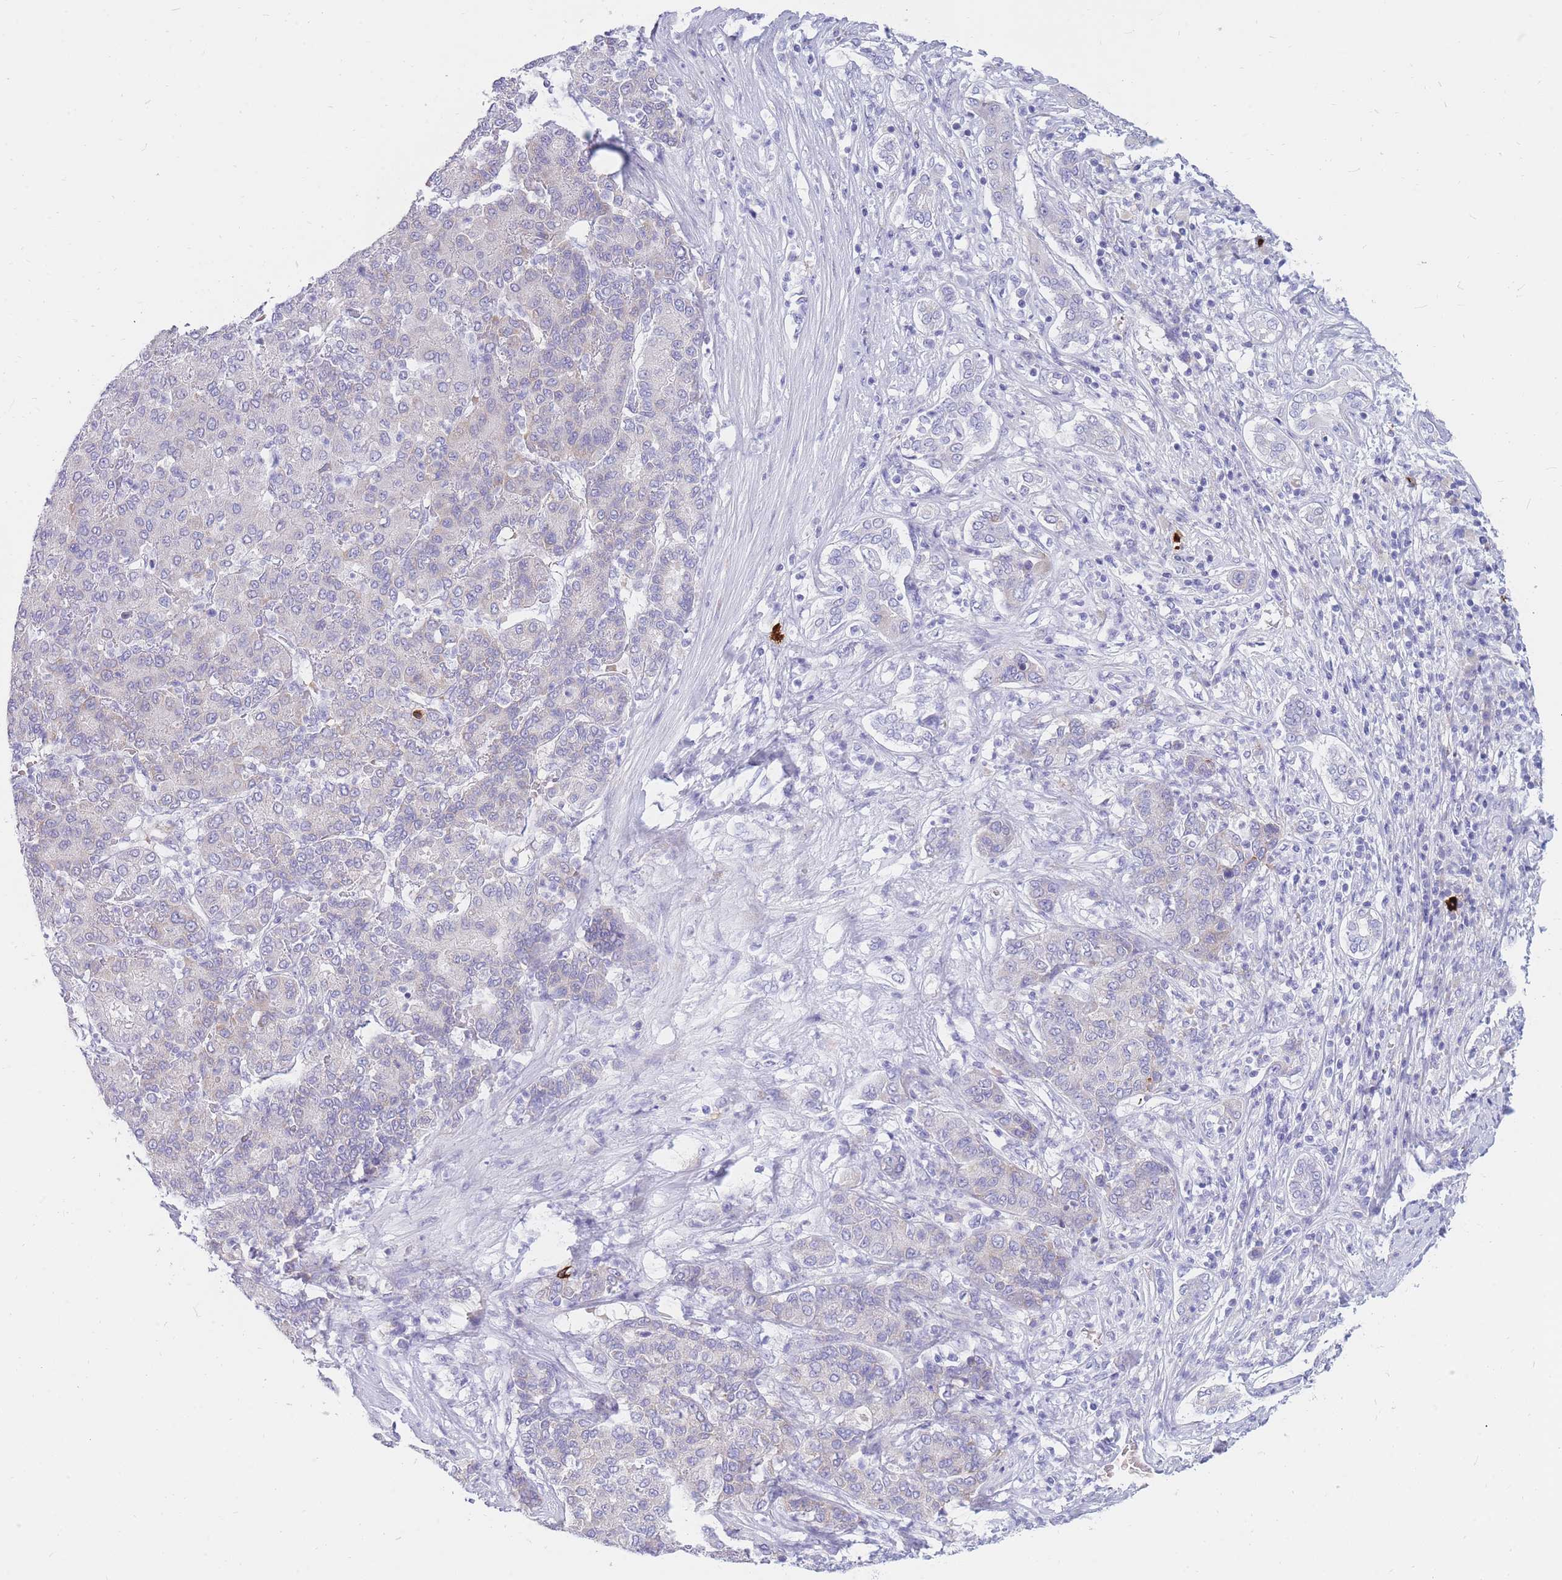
{"staining": {"intensity": "negative", "quantity": "none", "location": "none"}, "tissue": "liver cancer", "cell_type": "Tumor cells", "image_type": "cancer", "snomed": [{"axis": "morphology", "description": "Carcinoma, Hepatocellular, NOS"}, {"axis": "topography", "description": "Liver"}], "caption": "Protein analysis of liver cancer displays no significant staining in tumor cells. (Brightfield microscopy of DAB (3,3'-diaminobenzidine) immunohistochemistry (IHC) at high magnification).", "gene": "TPSD1", "patient": {"sex": "male", "age": 65}}